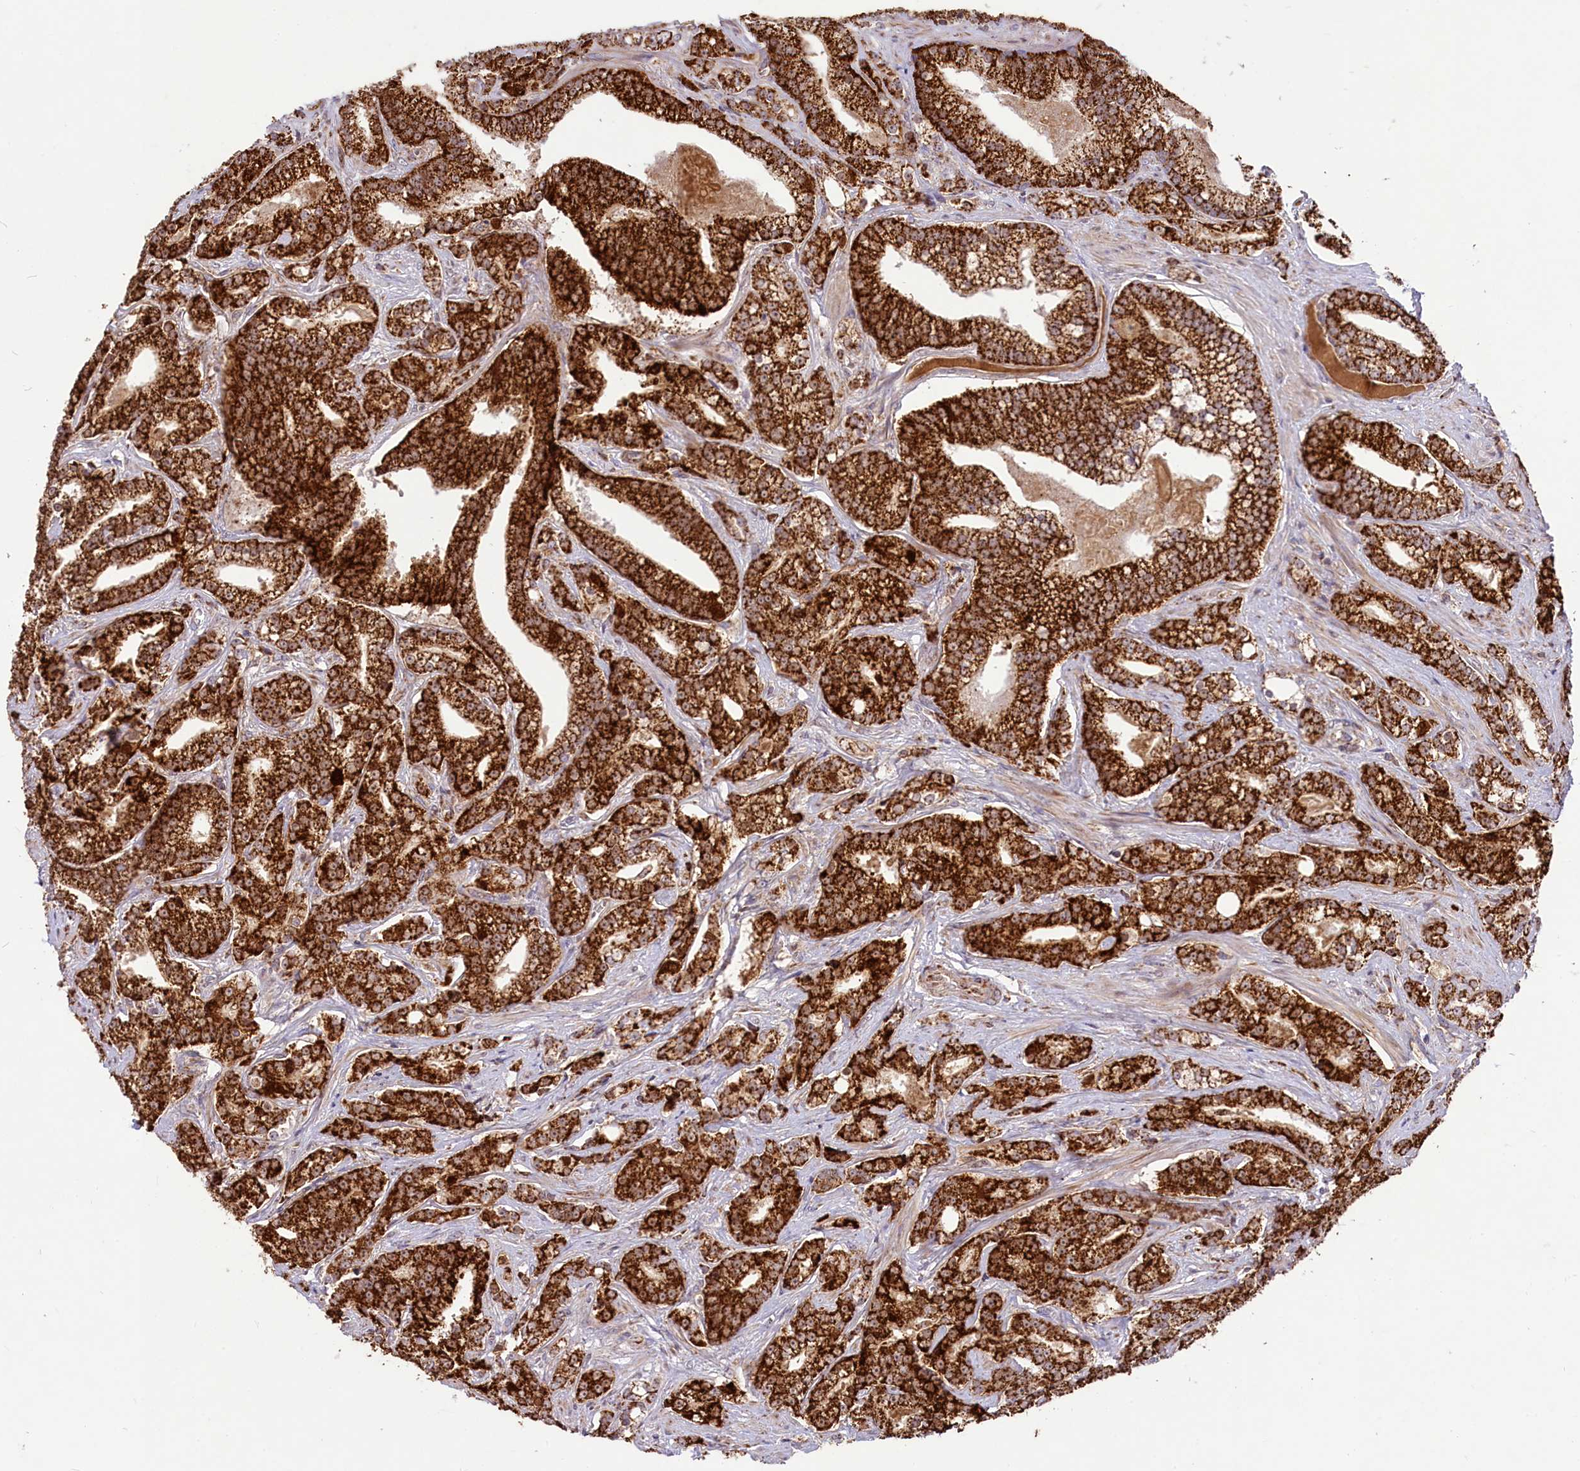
{"staining": {"intensity": "strong", "quantity": ">75%", "location": "cytoplasmic/membranous"}, "tissue": "prostate cancer", "cell_type": "Tumor cells", "image_type": "cancer", "snomed": [{"axis": "morphology", "description": "Adenocarcinoma, High grade"}, {"axis": "topography", "description": "Prostate"}], "caption": "High-grade adenocarcinoma (prostate) stained for a protein reveals strong cytoplasmic/membranous positivity in tumor cells.", "gene": "COX17", "patient": {"sex": "male", "age": 67}}